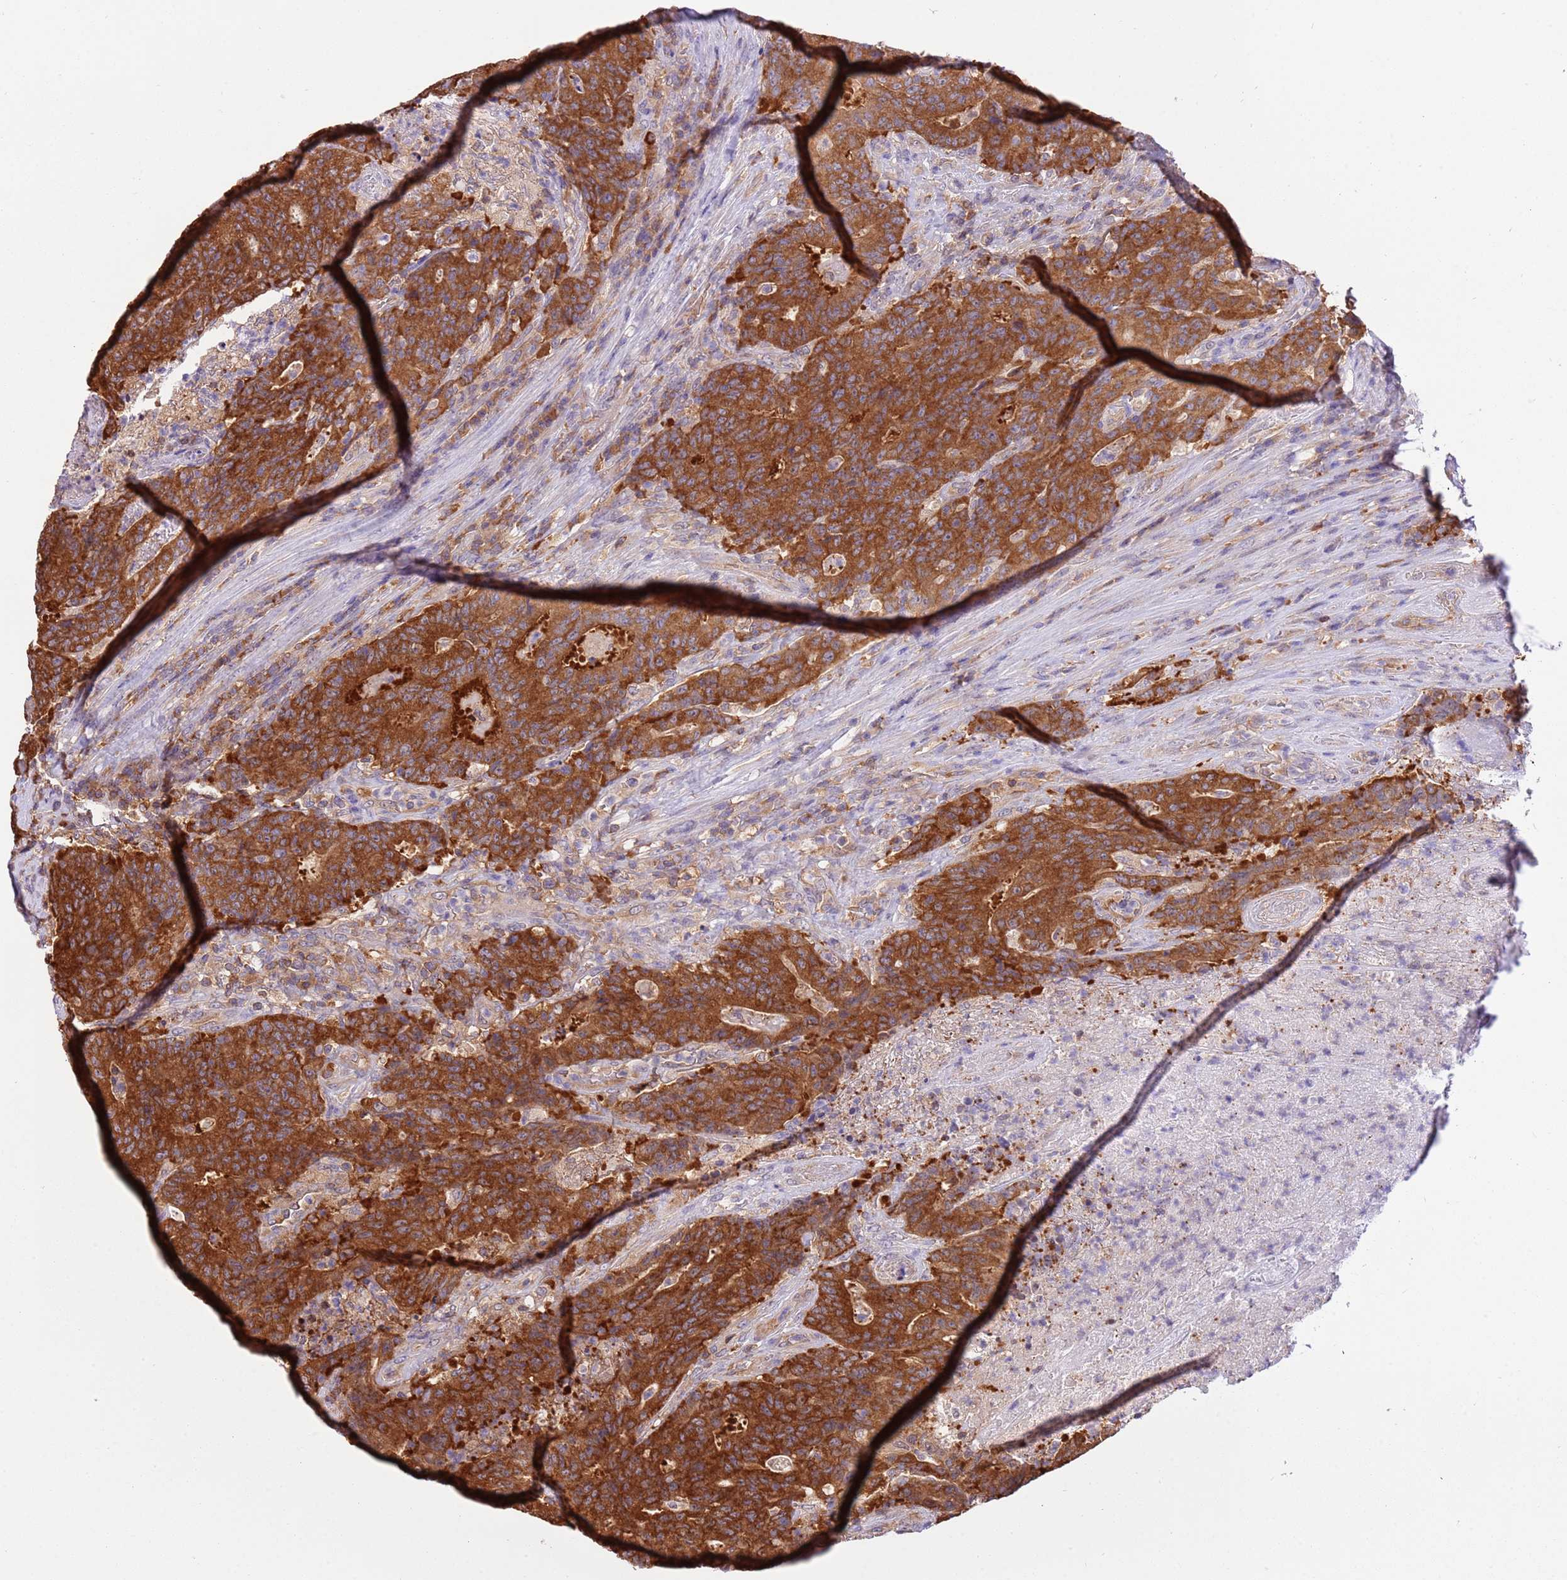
{"staining": {"intensity": "strong", "quantity": ">75%", "location": "cytoplasmic/membranous"}, "tissue": "colorectal cancer", "cell_type": "Tumor cells", "image_type": "cancer", "snomed": [{"axis": "morphology", "description": "Adenocarcinoma, NOS"}, {"axis": "topography", "description": "Colon"}], "caption": "Immunohistochemical staining of human colorectal cancer shows high levels of strong cytoplasmic/membranous expression in about >75% of tumor cells. (brown staining indicates protein expression, while blue staining denotes nuclei).", "gene": "STIP1", "patient": {"sex": "female", "age": 75}}